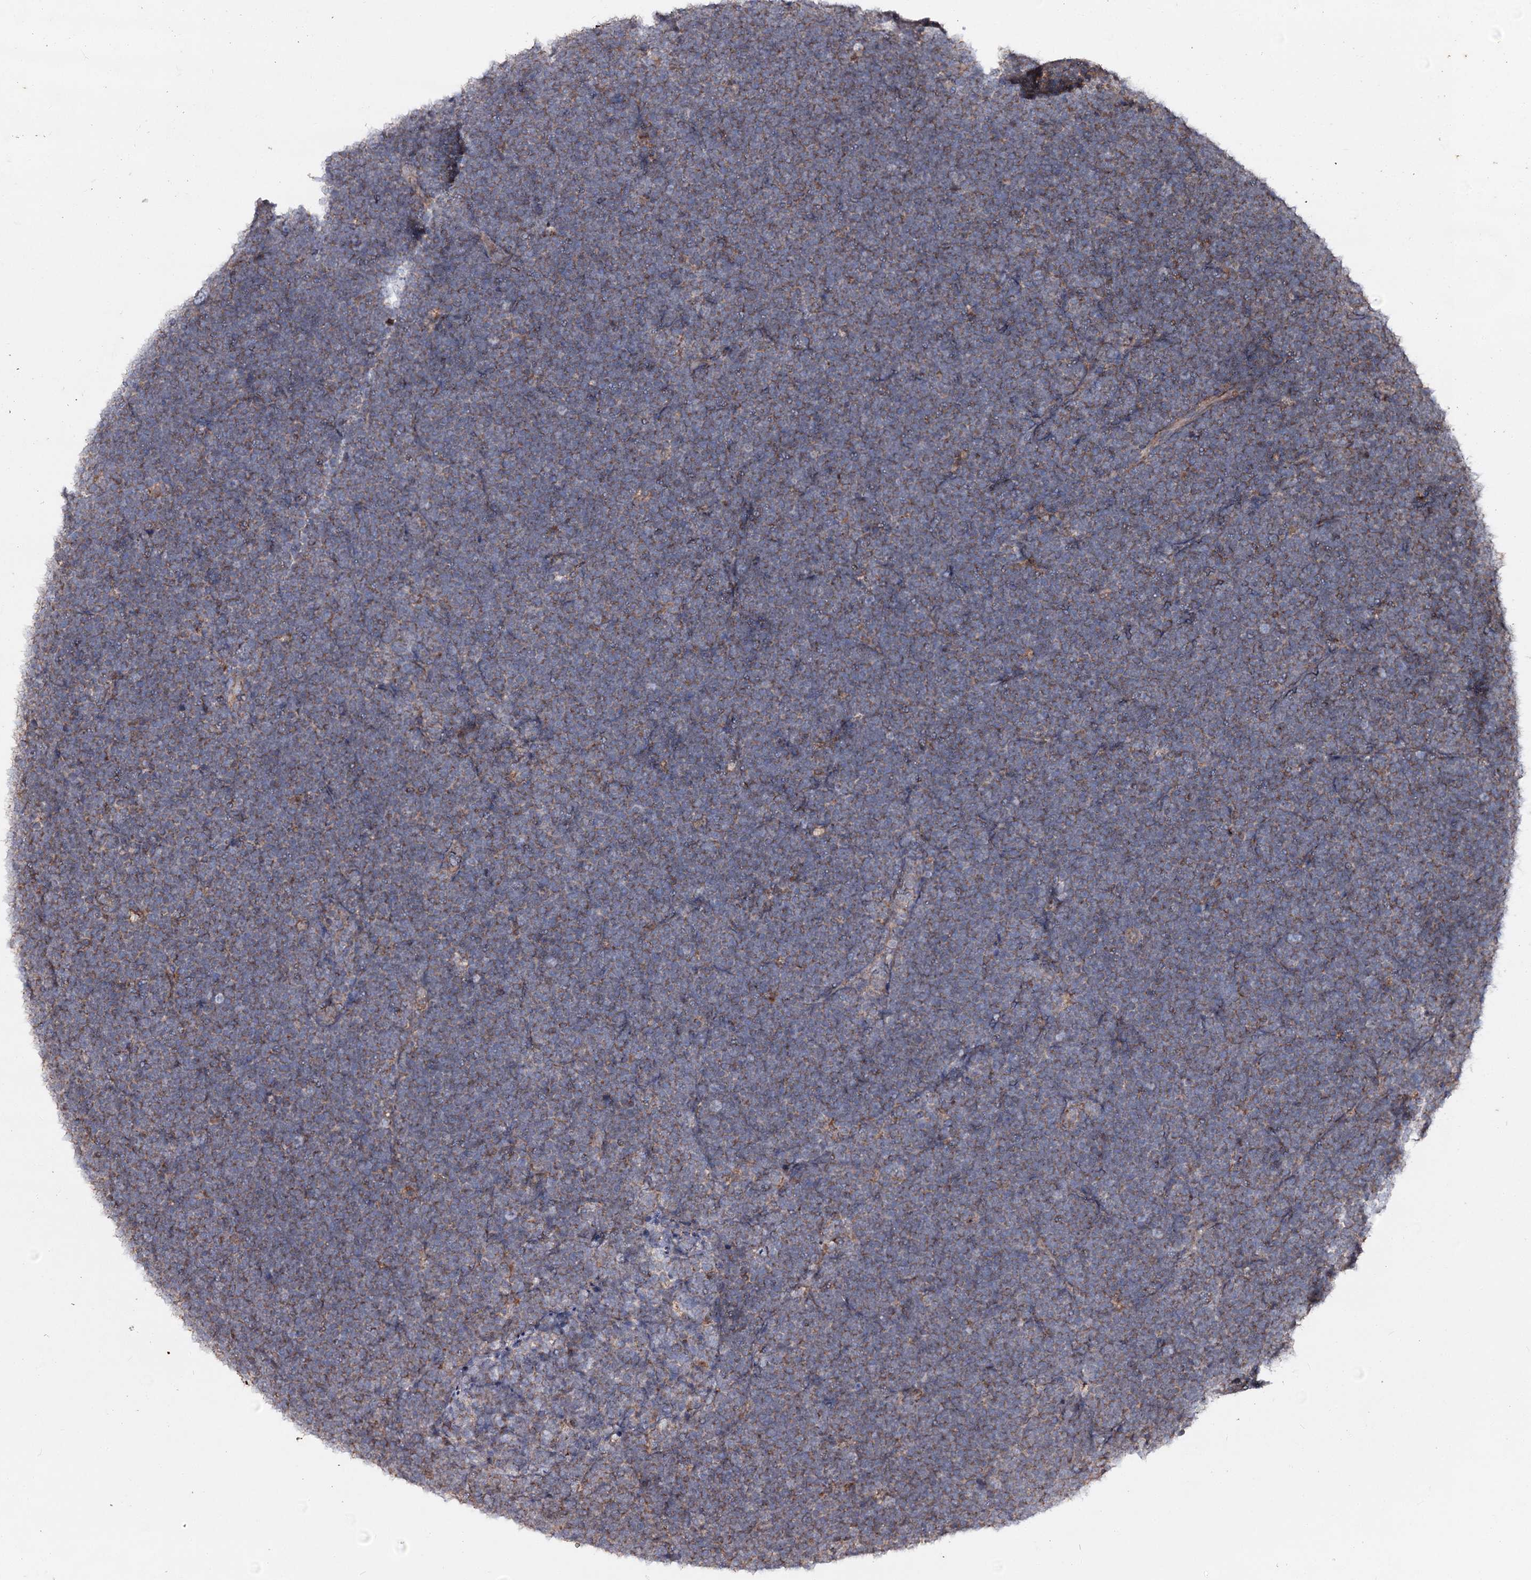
{"staining": {"intensity": "weak", "quantity": ">75%", "location": "cytoplasmic/membranous"}, "tissue": "lymphoma", "cell_type": "Tumor cells", "image_type": "cancer", "snomed": [{"axis": "morphology", "description": "Malignant lymphoma, non-Hodgkin's type, High grade"}, {"axis": "topography", "description": "Lymph node"}], "caption": "DAB immunohistochemical staining of high-grade malignant lymphoma, non-Hodgkin's type shows weak cytoplasmic/membranous protein expression in approximately >75% of tumor cells.", "gene": "MINDY3", "patient": {"sex": "male", "age": 13}}